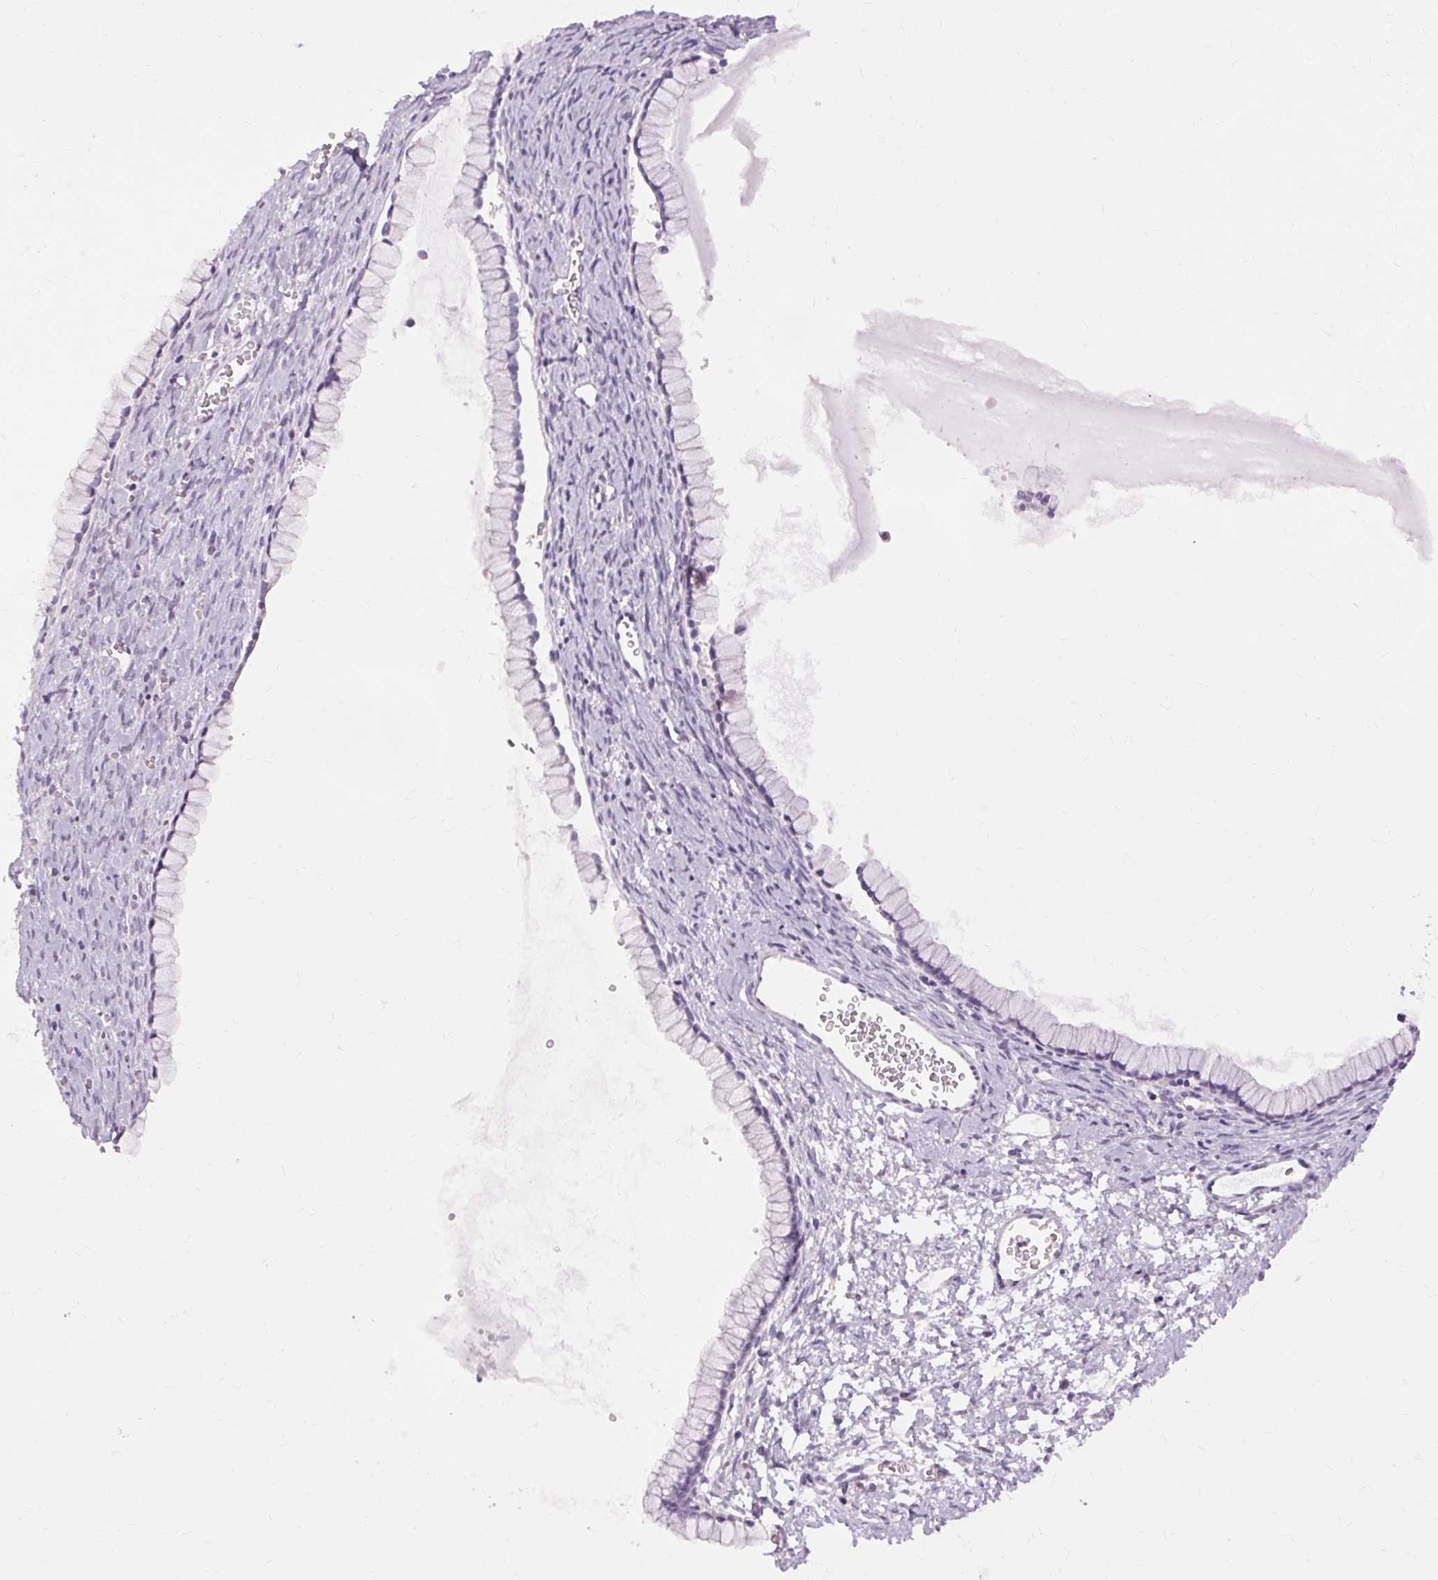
{"staining": {"intensity": "negative", "quantity": "none", "location": "none"}, "tissue": "ovarian cancer", "cell_type": "Tumor cells", "image_type": "cancer", "snomed": [{"axis": "morphology", "description": "Cystadenocarcinoma, mucinous, NOS"}, {"axis": "topography", "description": "Ovary"}], "caption": "There is no significant expression in tumor cells of ovarian cancer.", "gene": "TM6SF1", "patient": {"sex": "female", "age": 41}}